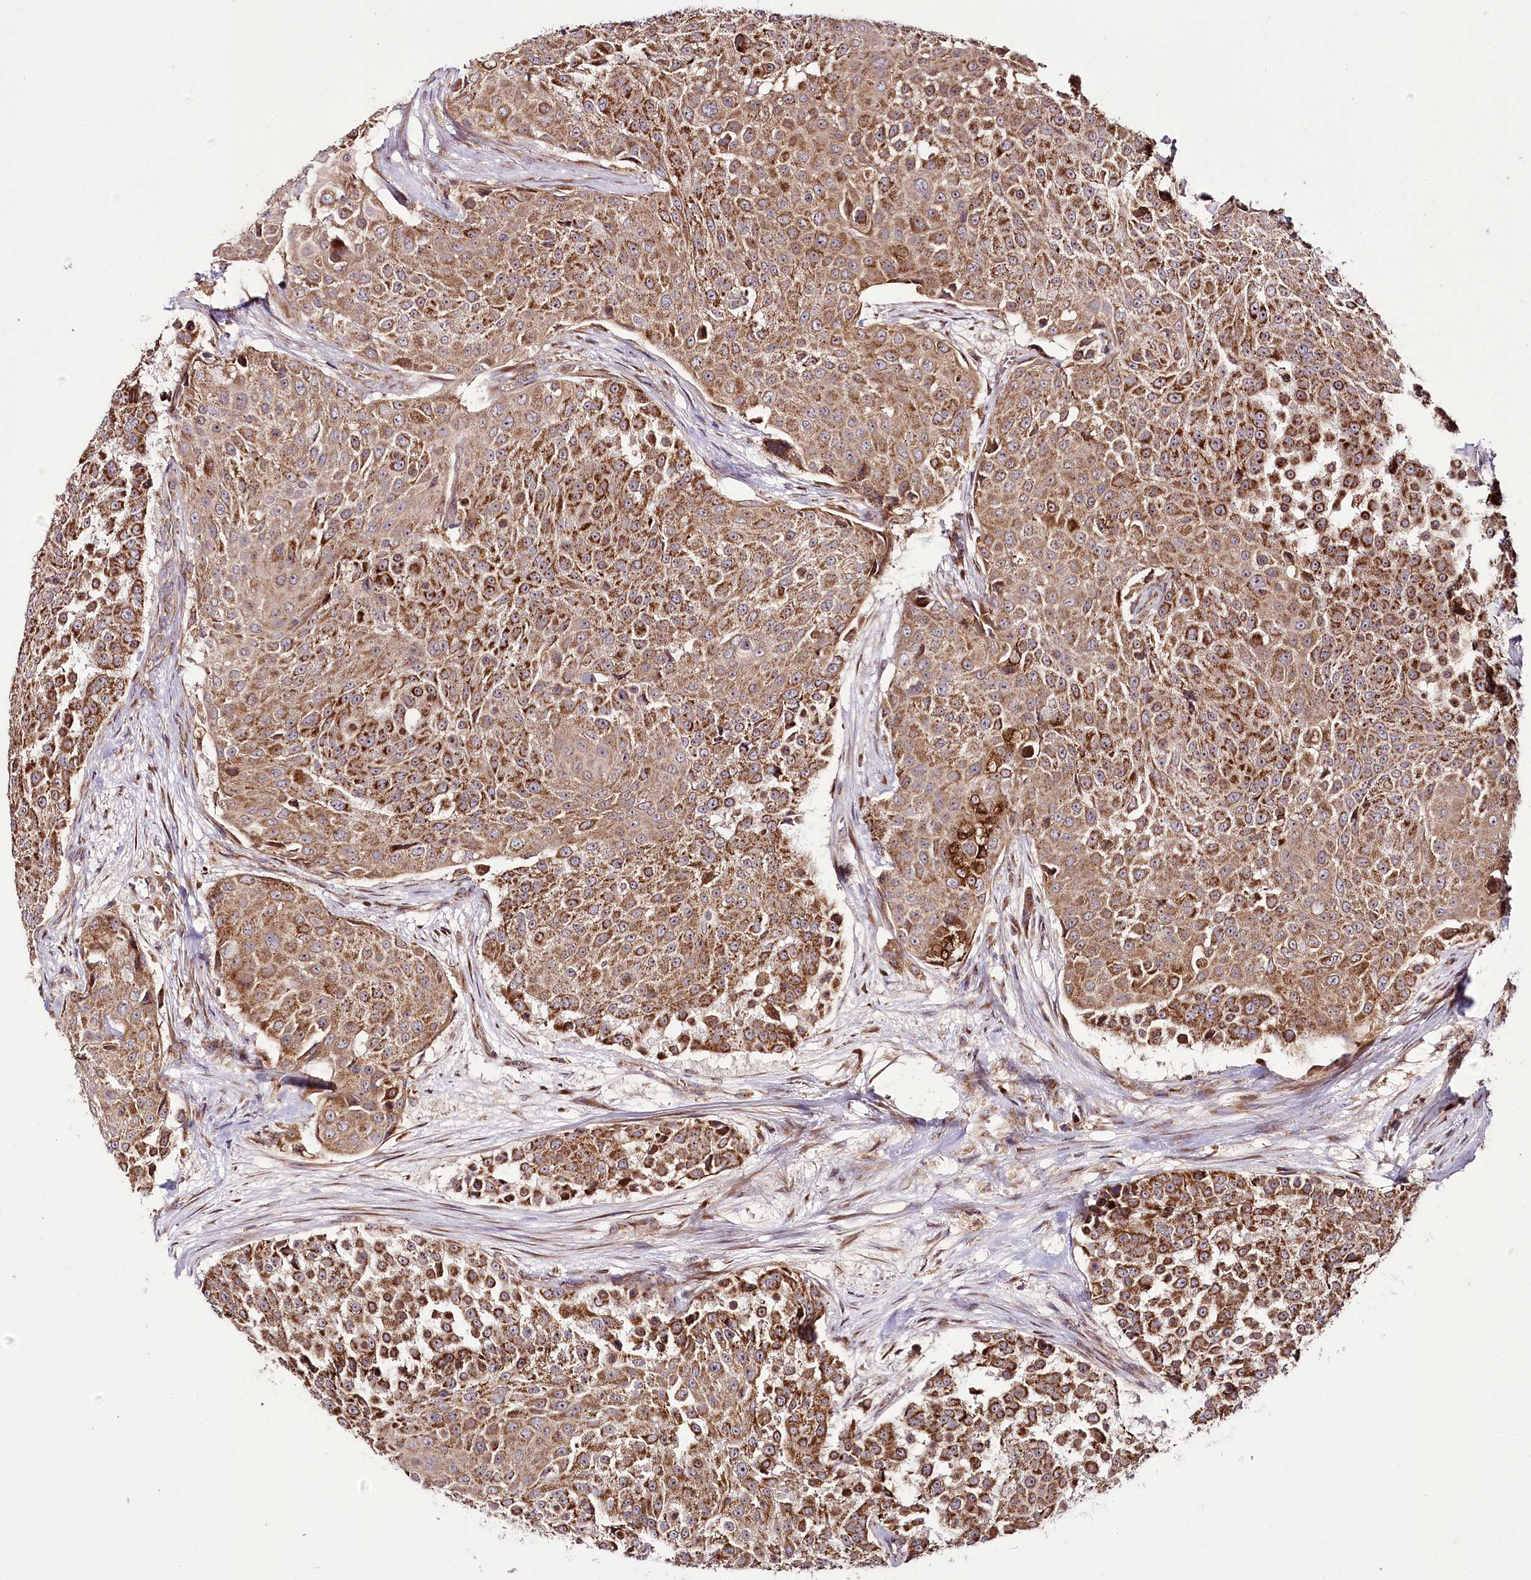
{"staining": {"intensity": "strong", "quantity": ">75%", "location": "cytoplasmic/membranous"}, "tissue": "urothelial cancer", "cell_type": "Tumor cells", "image_type": "cancer", "snomed": [{"axis": "morphology", "description": "Urothelial carcinoma, High grade"}, {"axis": "topography", "description": "Urinary bladder"}], "caption": "Human high-grade urothelial carcinoma stained with a brown dye shows strong cytoplasmic/membranous positive positivity in about >75% of tumor cells.", "gene": "RAB7A", "patient": {"sex": "female", "age": 63}}